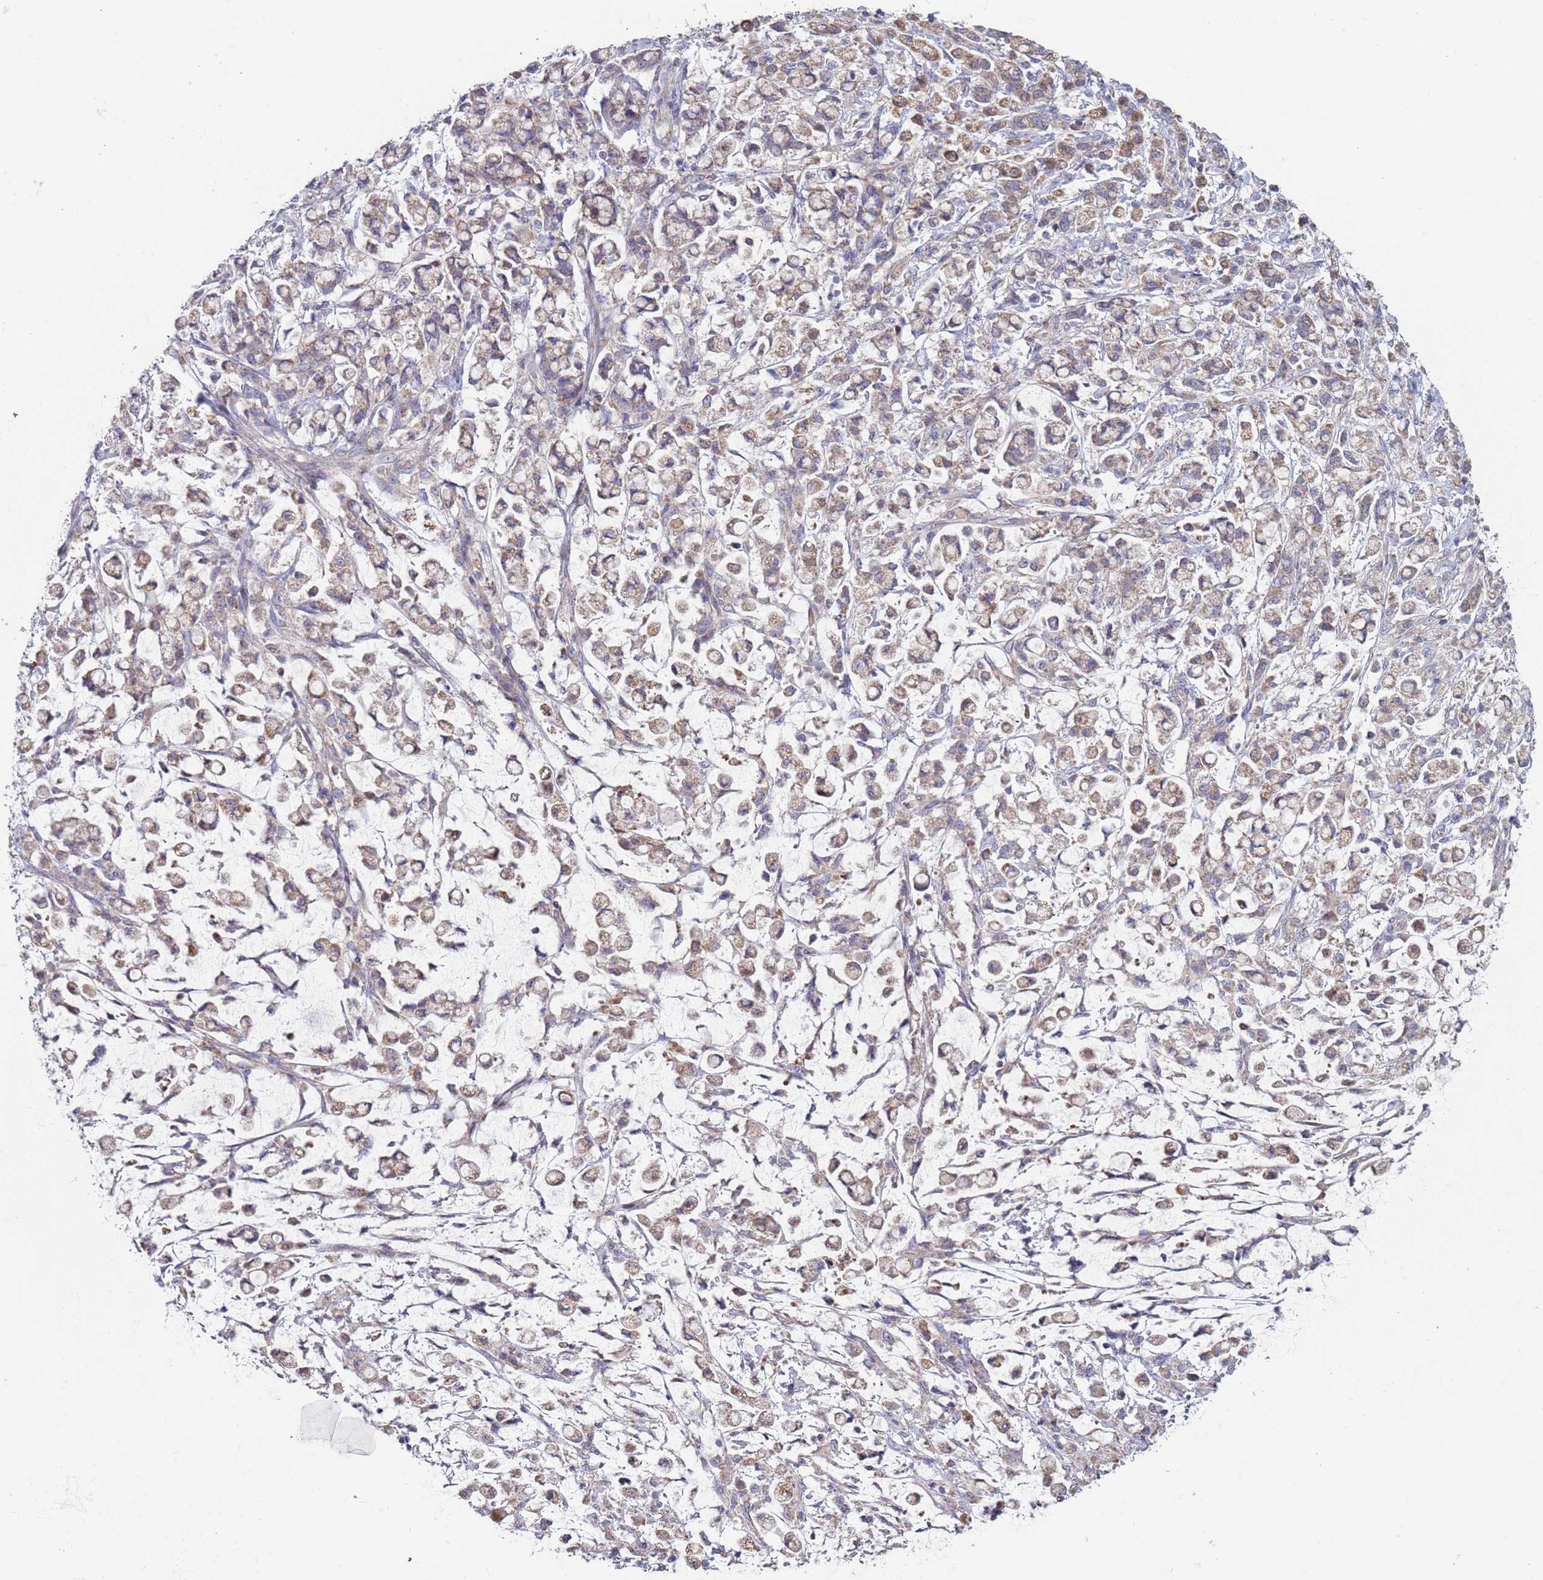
{"staining": {"intensity": "weak", "quantity": ">75%", "location": "cytoplasmic/membranous"}, "tissue": "stomach cancer", "cell_type": "Tumor cells", "image_type": "cancer", "snomed": [{"axis": "morphology", "description": "Adenocarcinoma, NOS"}, {"axis": "topography", "description": "Stomach"}], "caption": "Immunohistochemistry (DAB (3,3'-diaminobenzidine)) staining of stomach cancer (adenocarcinoma) demonstrates weak cytoplasmic/membranous protein positivity in approximately >75% of tumor cells.", "gene": "DIP2B", "patient": {"sex": "female", "age": 60}}